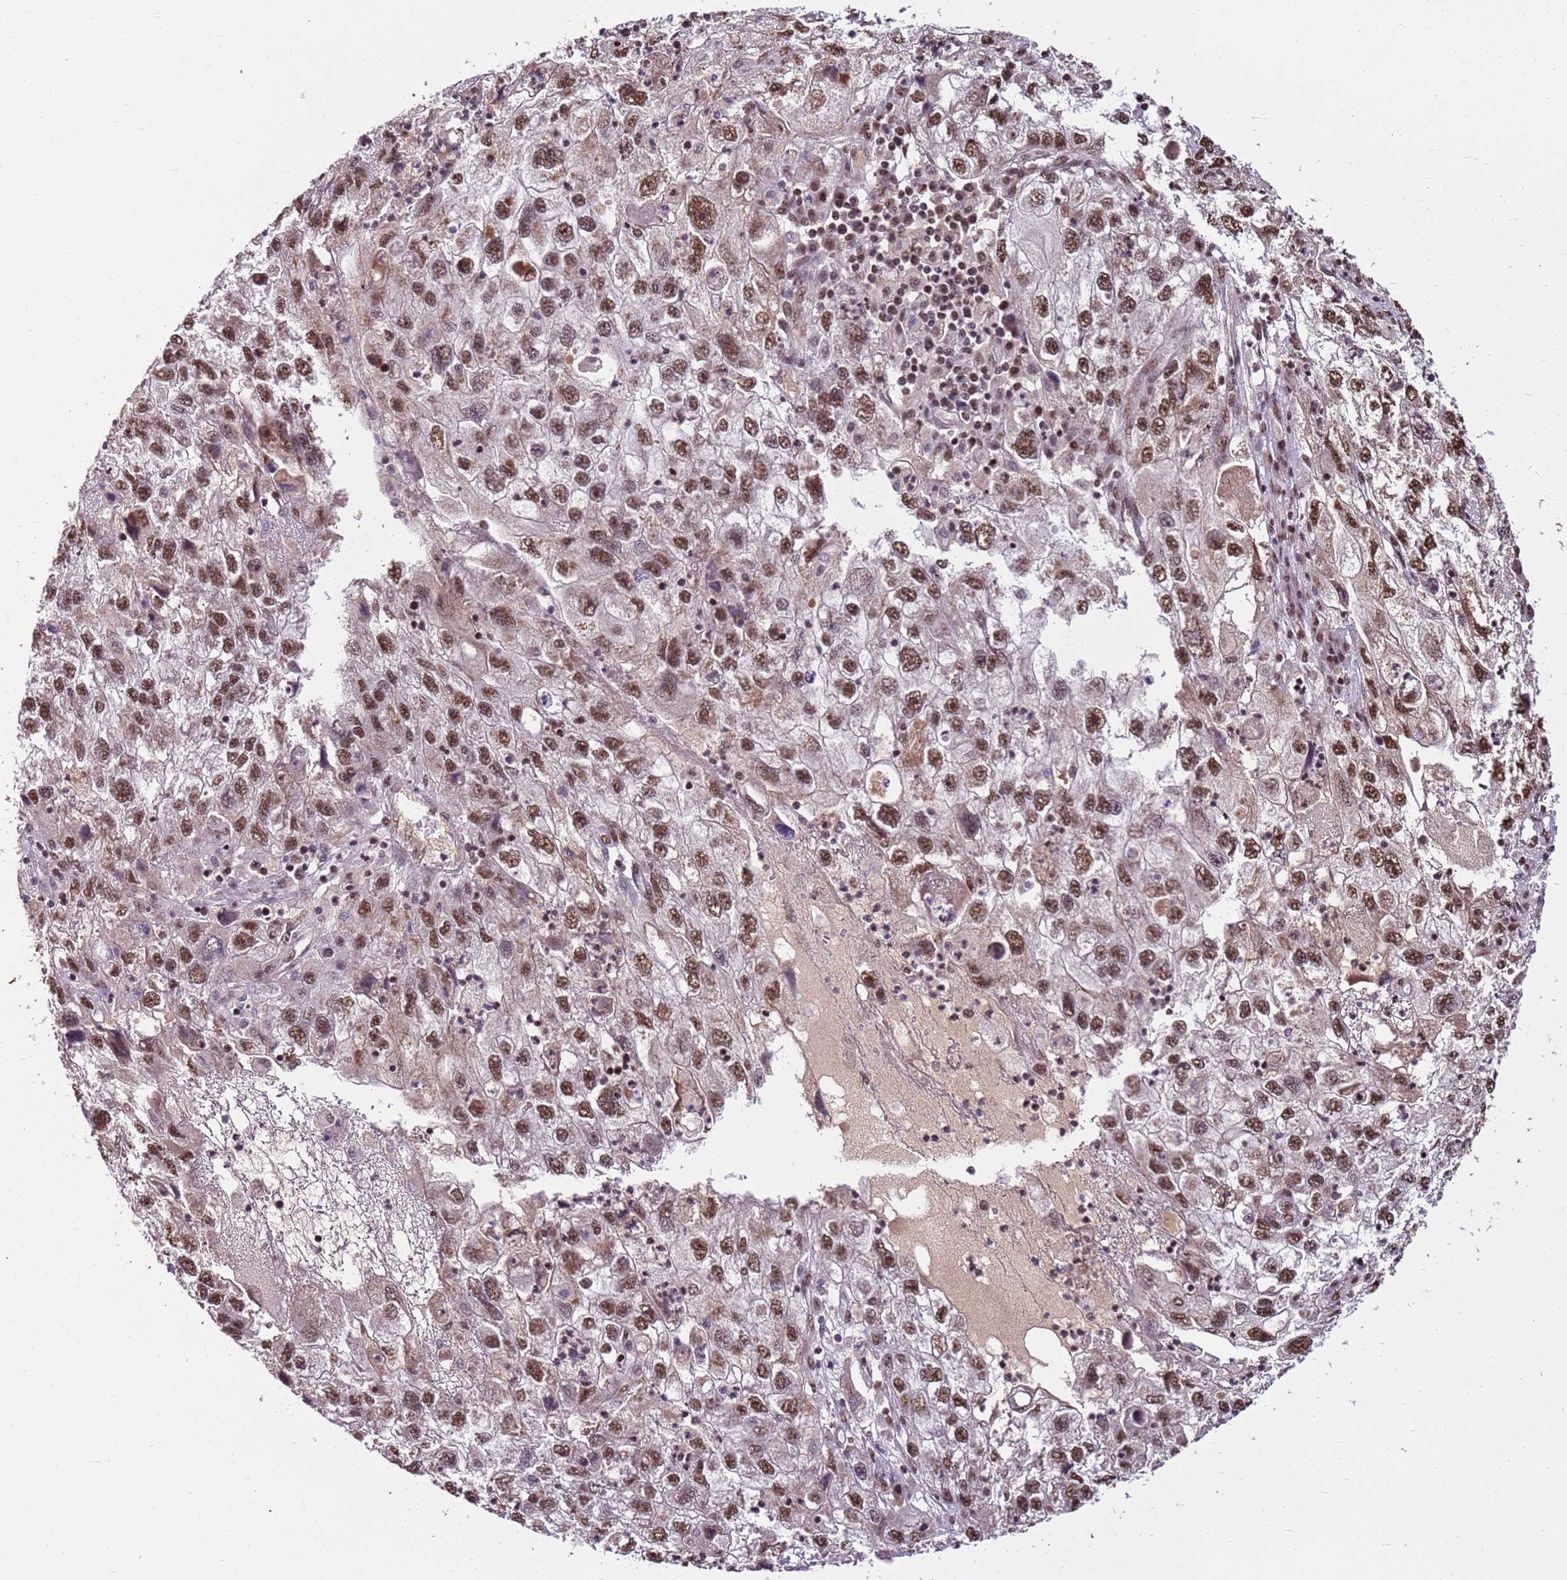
{"staining": {"intensity": "moderate", "quantity": ">75%", "location": "nuclear"}, "tissue": "endometrial cancer", "cell_type": "Tumor cells", "image_type": "cancer", "snomed": [{"axis": "morphology", "description": "Adenocarcinoma, NOS"}, {"axis": "topography", "description": "Endometrium"}], "caption": "Protein staining of adenocarcinoma (endometrial) tissue demonstrates moderate nuclear staining in about >75% of tumor cells.", "gene": "ZBTB12", "patient": {"sex": "female", "age": 49}}